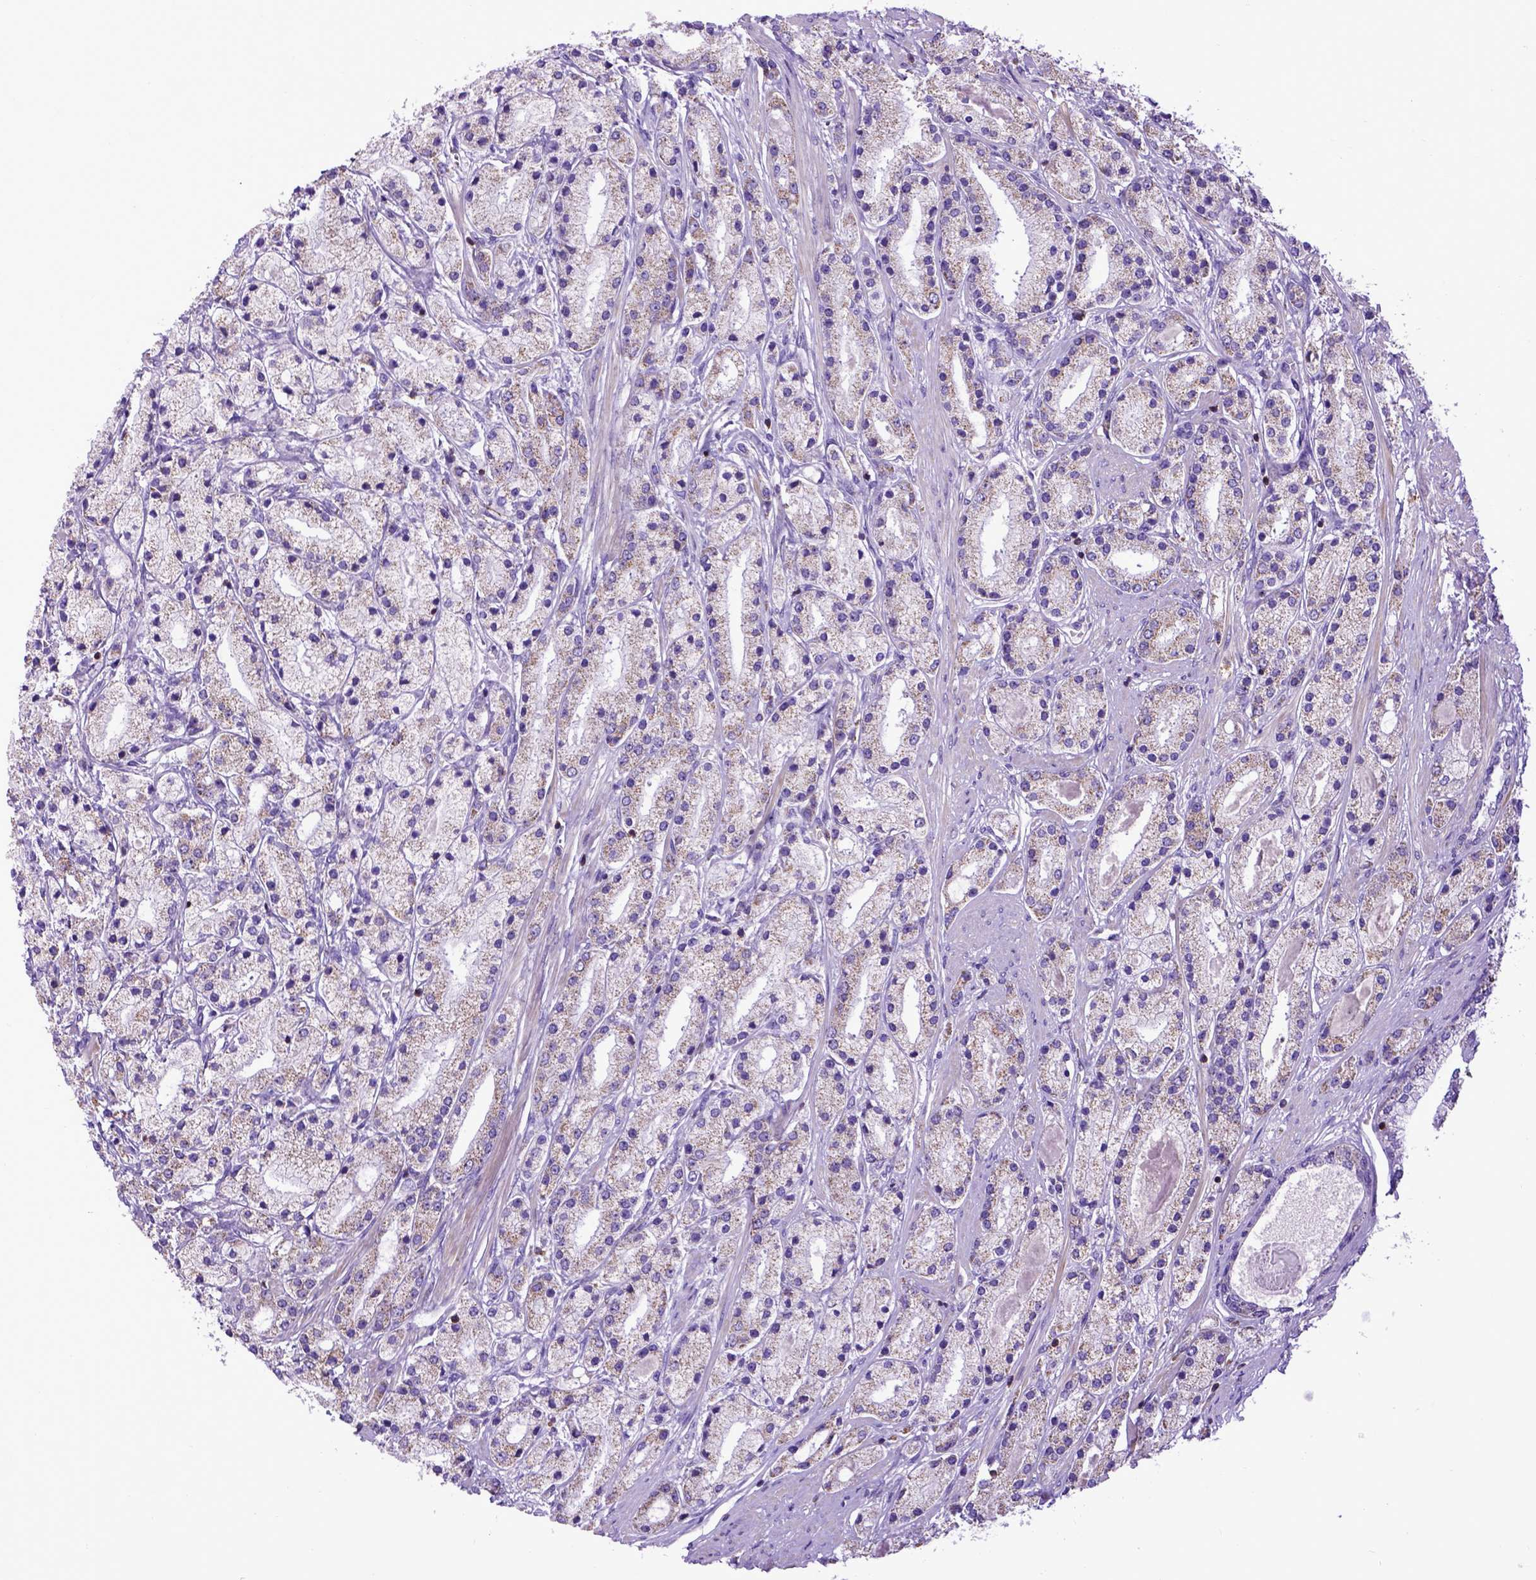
{"staining": {"intensity": "weak", "quantity": "<25%", "location": "cytoplasmic/membranous"}, "tissue": "prostate cancer", "cell_type": "Tumor cells", "image_type": "cancer", "snomed": [{"axis": "morphology", "description": "Adenocarcinoma, High grade"}, {"axis": "topography", "description": "Prostate"}], "caption": "There is no significant staining in tumor cells of adenocarcinoma (high-grade) (prostate).", "gene": "ASAH2", "patient": {"sex": "male", "age": 67}}